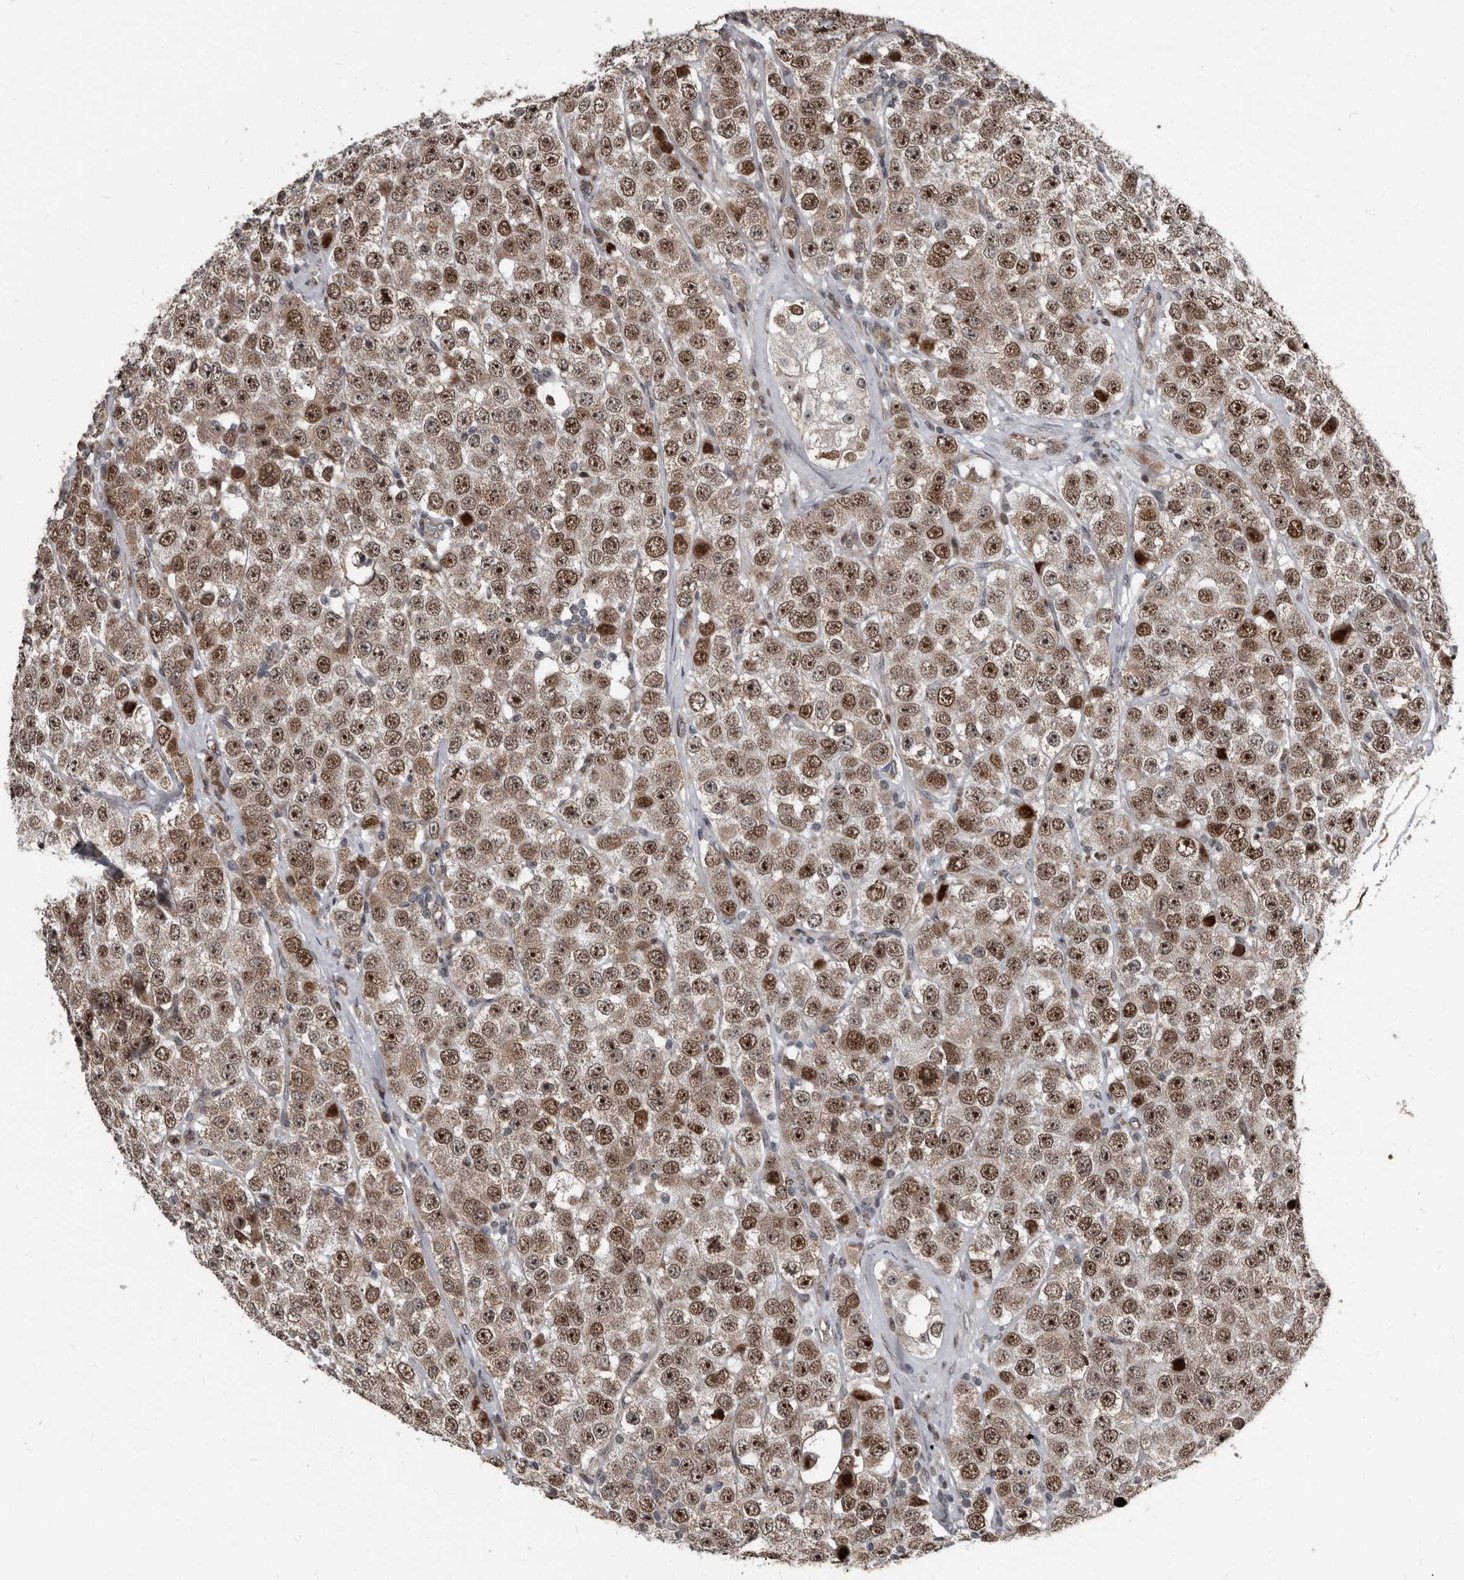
{"staining": {"intensity": "moderate", "quantity": ">75%", "location": "nuclear"}, "tissue": "testis cancer", "cell_type": "Tumor cells", "image_type": "cancer", "snomed": [{"axis": "morphology", "description": "Seminoma, NOS"}, {"axis": "topography", "description": "Testis"}], "caption": "Immunohistochemistry micrograph of neoplastic tissue: human seminoma (testis) stained using immunohistochemistry exhibits medium levels of moderate protein expression localized specifically in the nuclear of tumor cells, appearing as a nuclear brown color.", "gene": "CHD1L", "patient": {"sex": "male", "age": 28}}